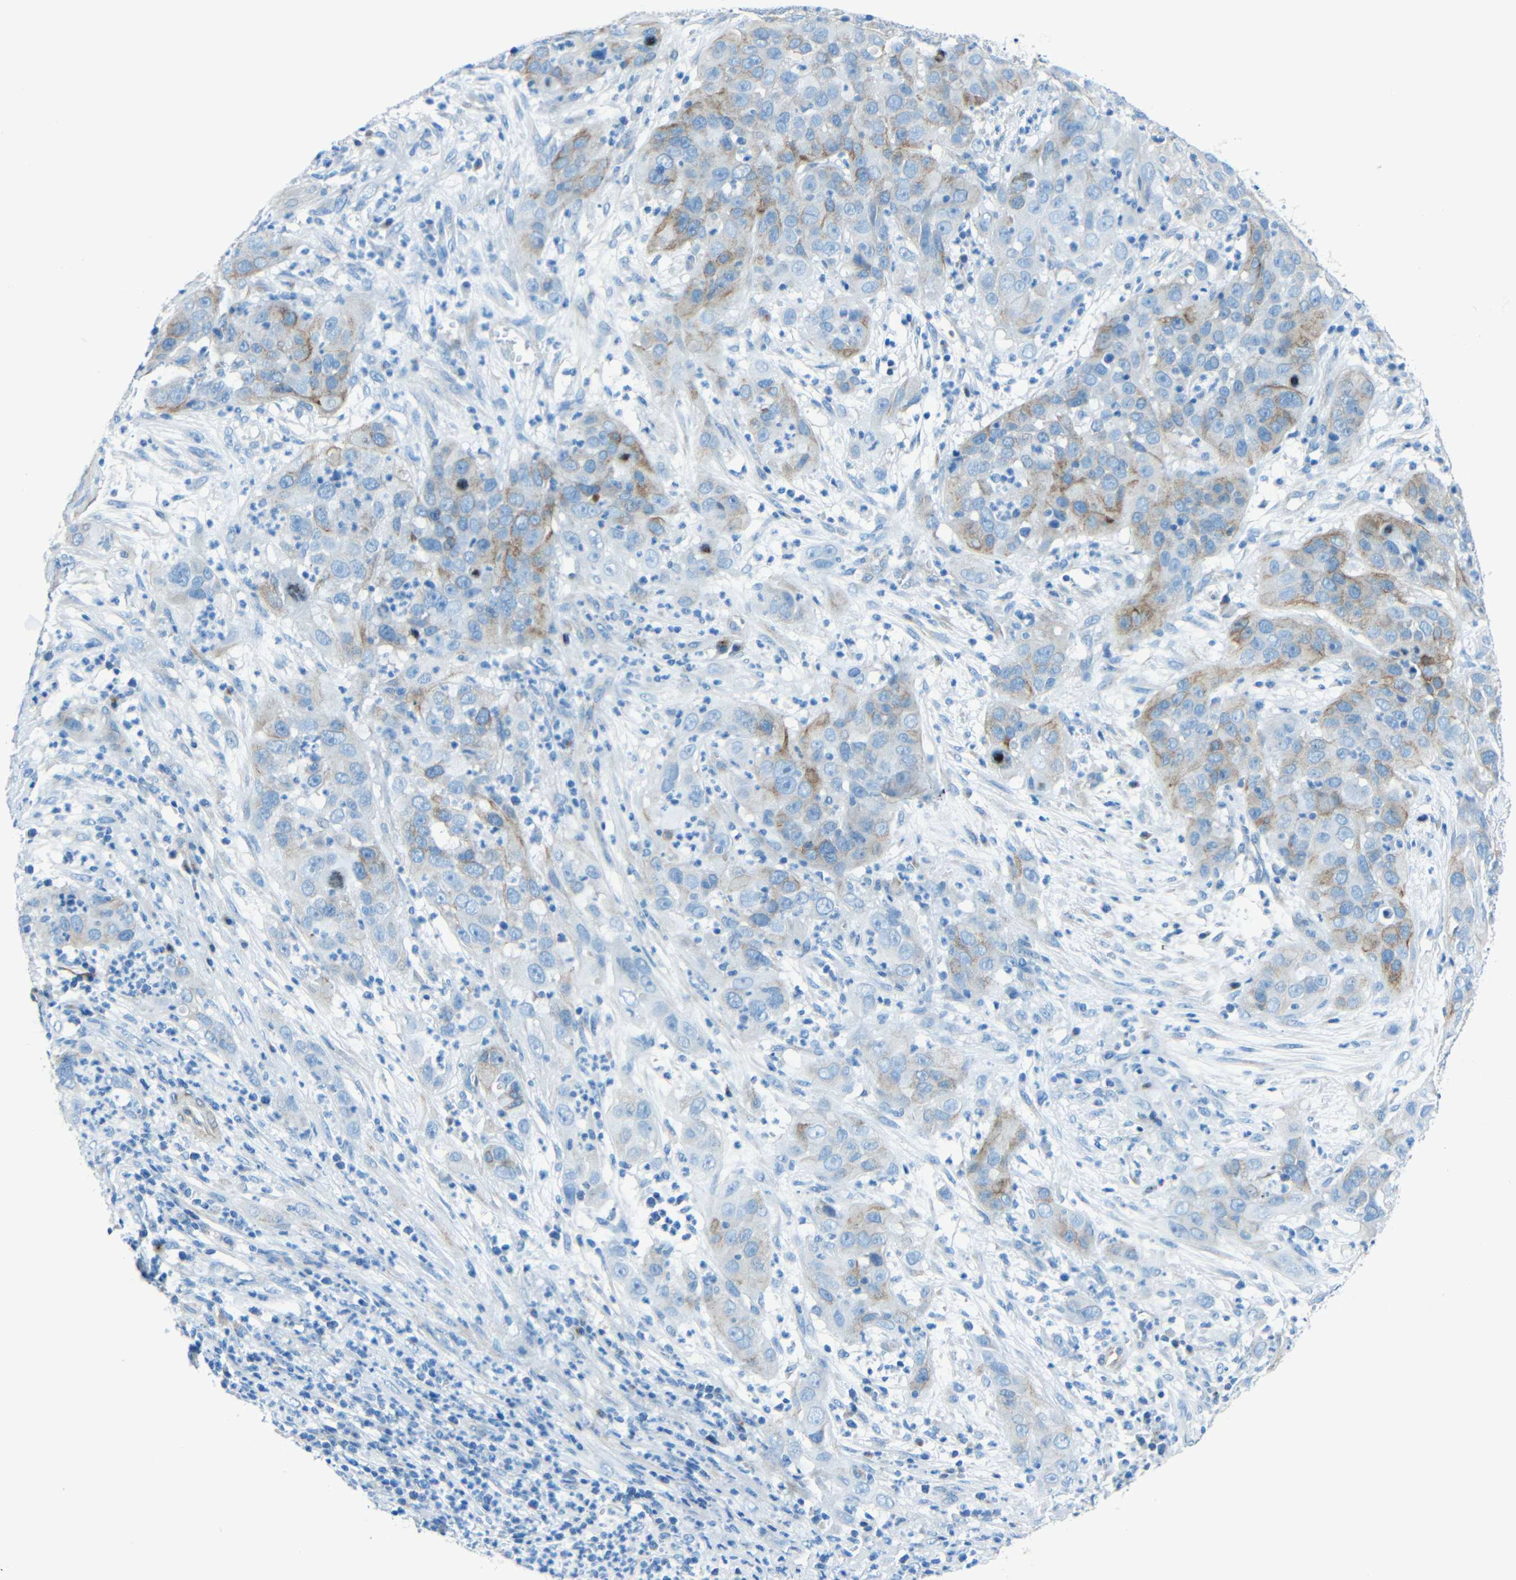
{"staining": {"intensity": "weak", "quantity": "25%-75%", "location": "cytoplasmic/membranous"}, "tissue": "cervical cancer", "cell_type": "Tumor cells", "image_type": "cancer", "snomed": [{"axis": "morphology", "description": "Squamous cell carcinoma, NOS"}, {"axis": "topography", "description": "Cervix"}], "caption": "Weak cytoplasmic/membranous expression for a protein is present in approximately 25%-75% of tumor cells of cervical cancer using IHC.", "gene": "TUBB4B", "patient": {"sex": "female", "age": 32}}